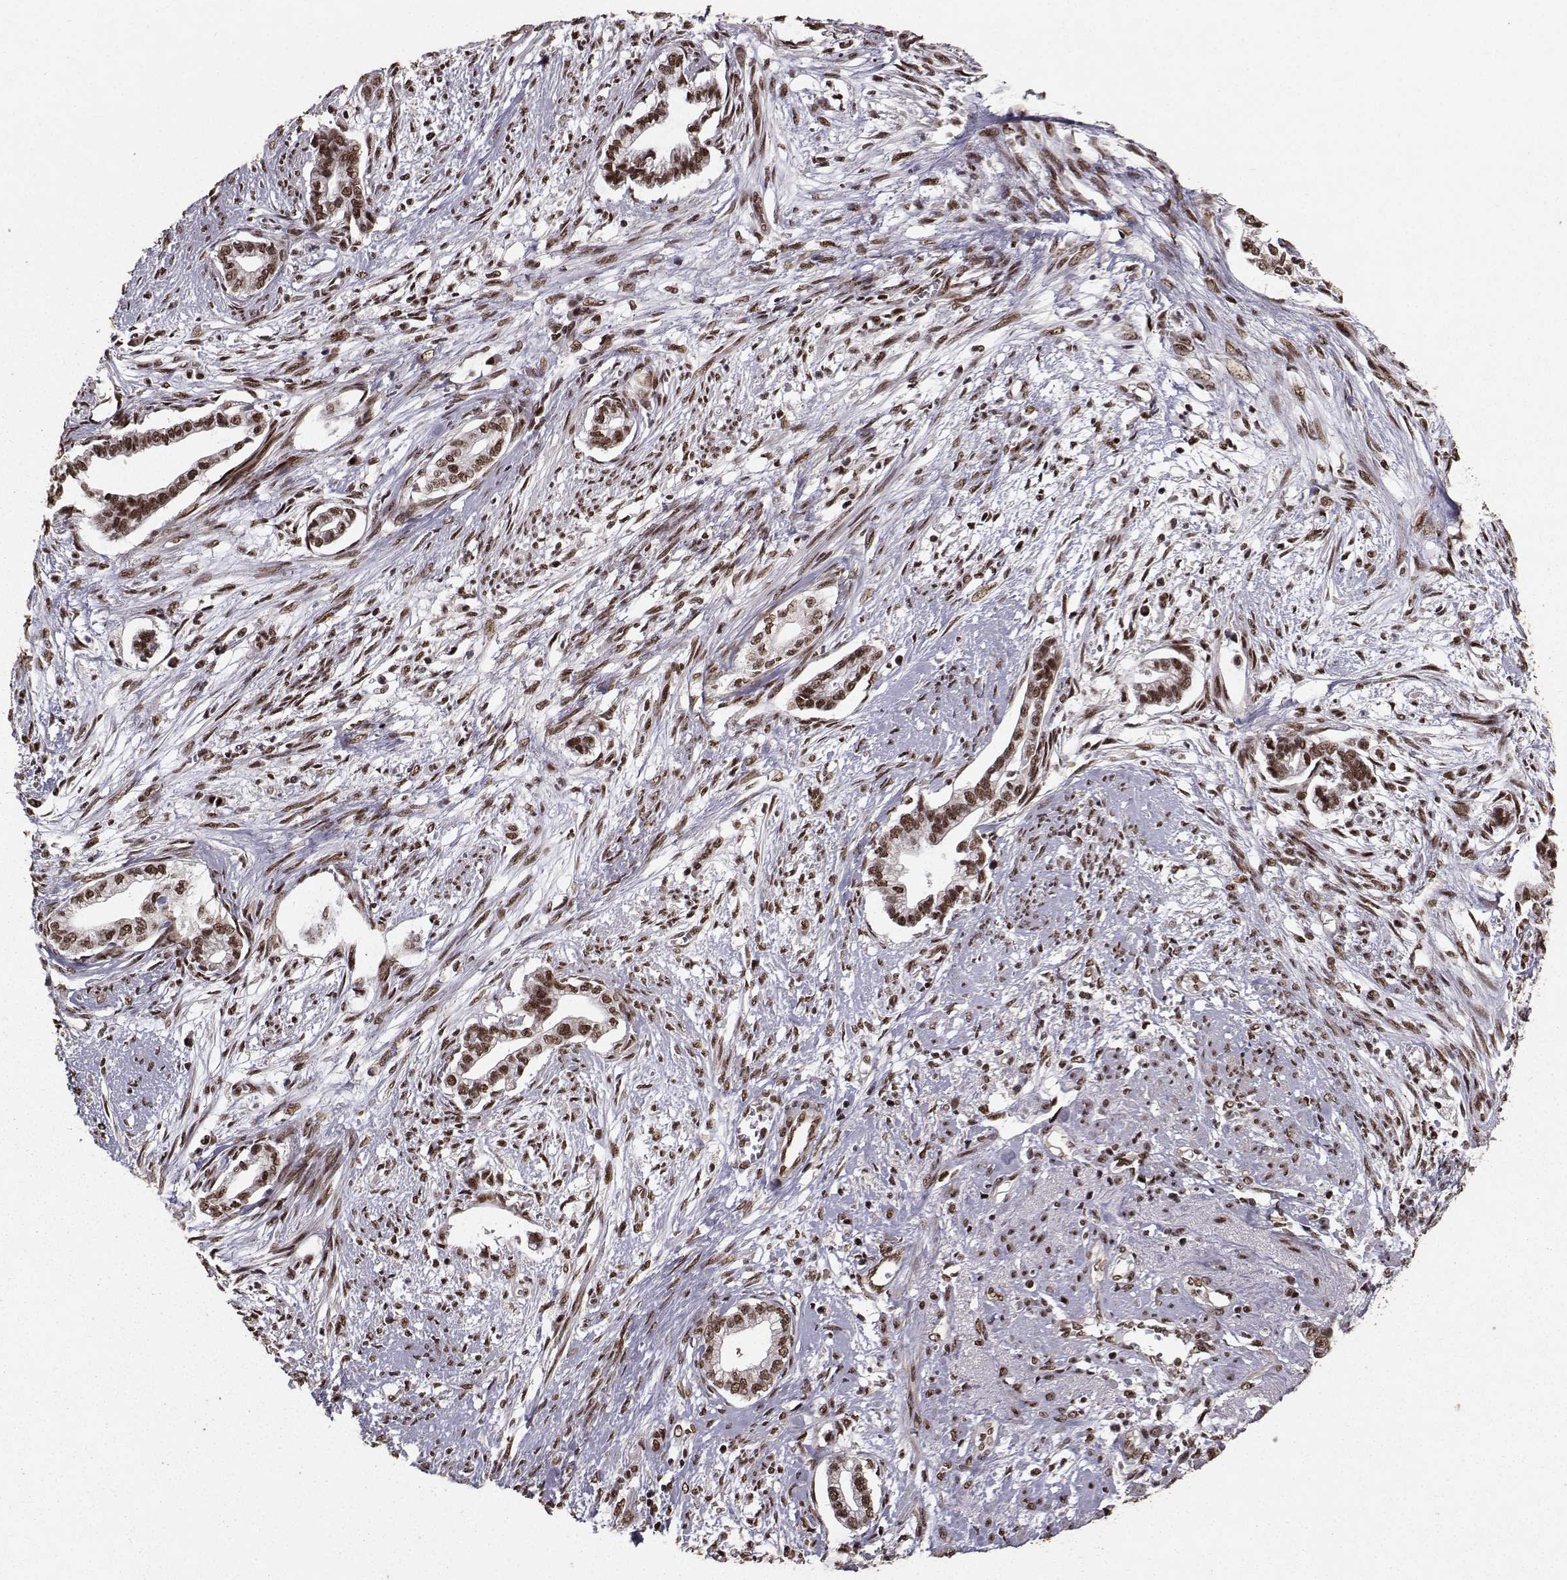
{"staining": {"intensity": "strong", "quantity": ">75%", "location": "nuclear"}, "tissue": "cervical cancer", "cell_type": "Tumor cells", "image_type": "cancer", "snomed": [{"axis": "morphology", "description": "Adenocarcinoma, NOS"}, {"axis": "topography", "description": "Cervix"}], "caption": "This is an image of IHC staining of cervical cancer, which shows strong positivity in the nuclear of tumor cells.", "gene": "SF1", "patient": {"sex": "female", "age": 62}}